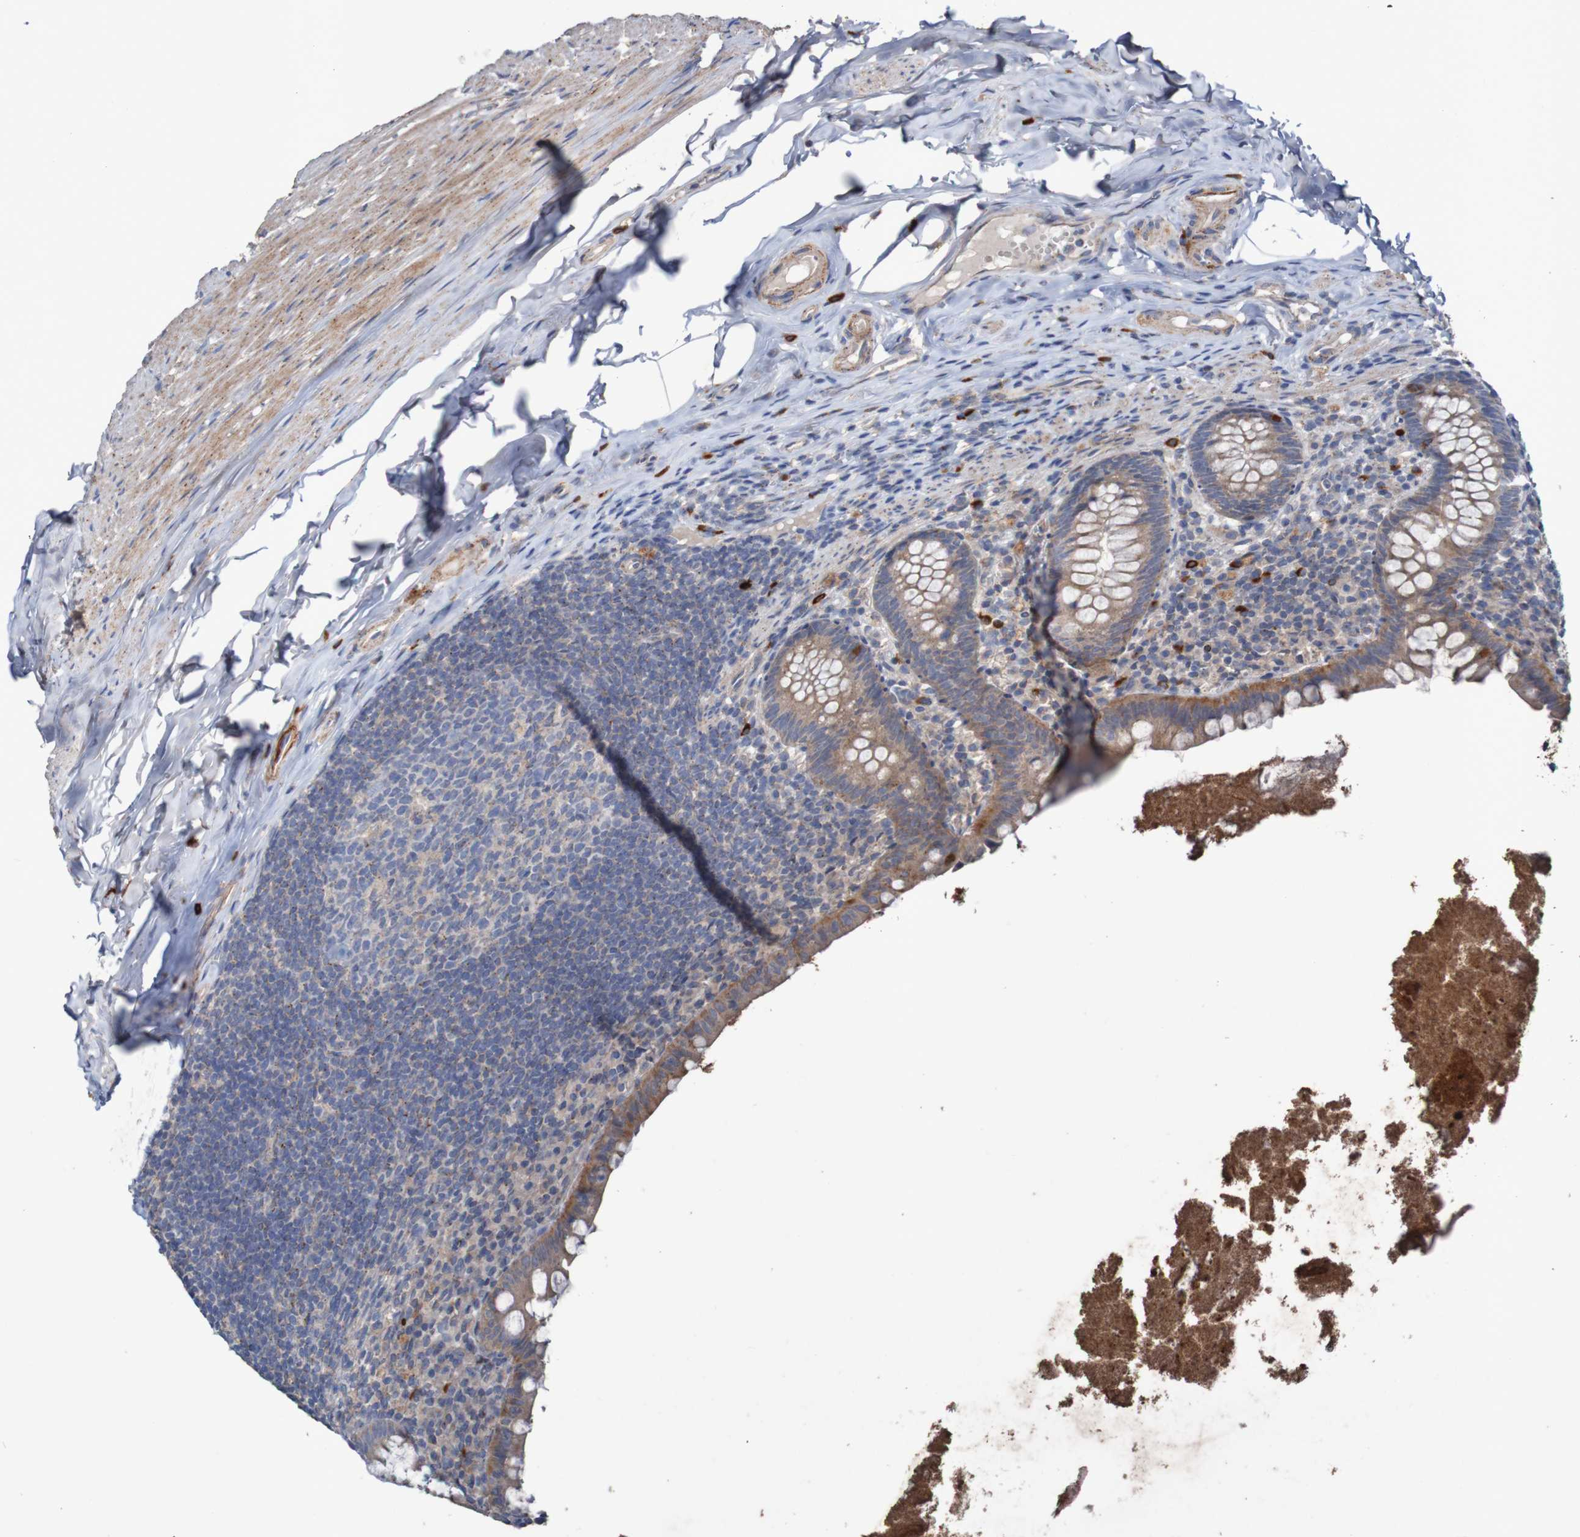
{"staining": {"intensity": "weak", "quantity": ">75%", "location": "cytoplasmic/membranous"}, "tissue": "appendix", "cell_type": "Glandular cells", "image_type": "normal", "snomed": [{"axis": "morphology", "description": "Normal tissue, NOS"}, {"axis": "topography", "description": "Appendix"}], "caption": "The histopathology image demonstrates a brown stain indicating the presence of a protein in the cytoplasmic/membranous of glandular cells in appendix. (DAB (3,3'-diaminobenzidine) = brown stain, brightfield microscopy at high magnification).", "gene": "ANGPT4", "patient": {"sex": "male", "age": 52}}